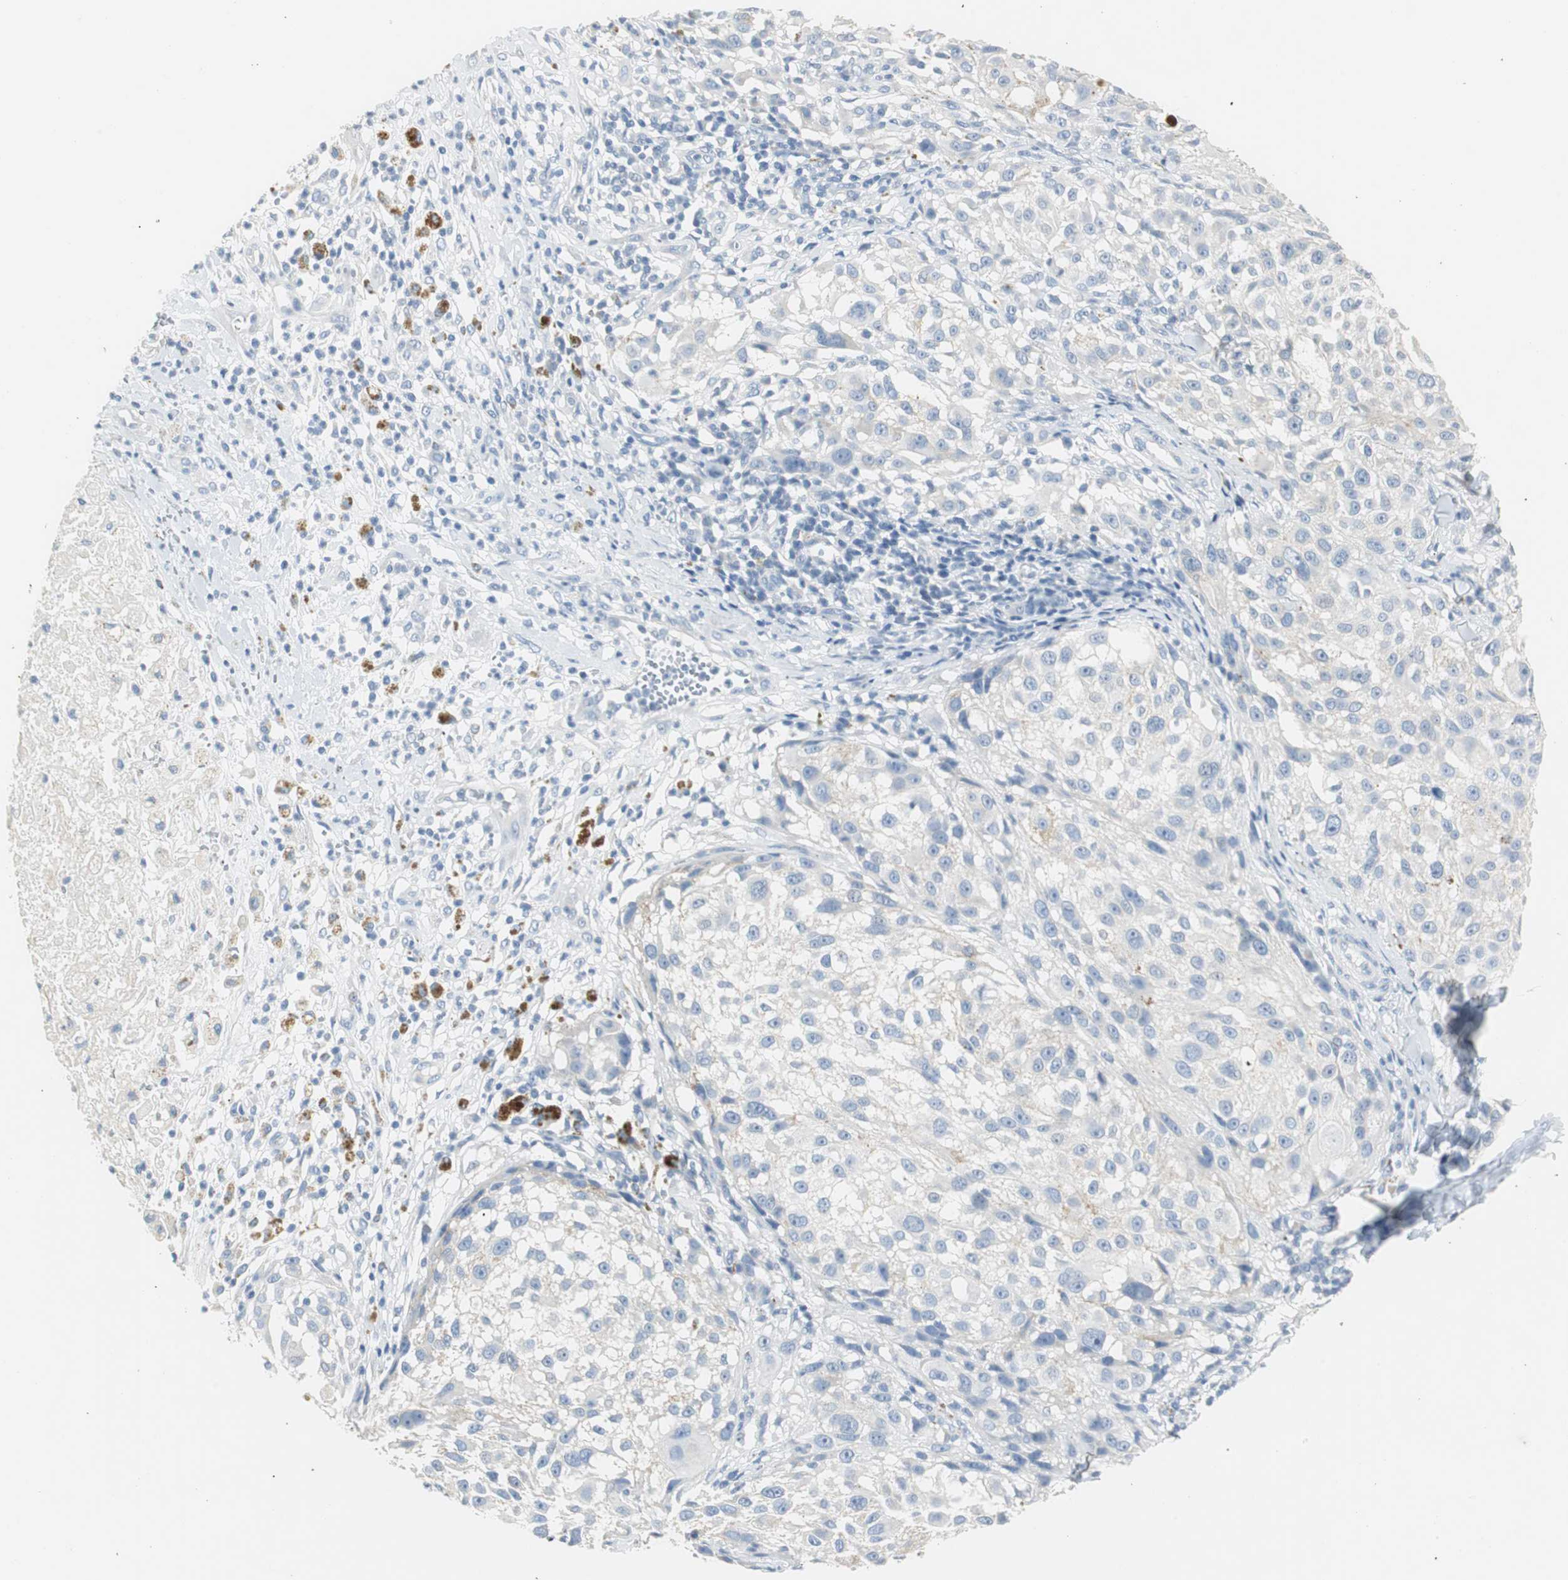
{"staining": {"intensity": "negative", "quantity": "none", "location": "none"}, "tissue": "melanoma", "cell_type": "Tumor cells", "image_type": "cancer", "snomed": [{"axis": "morphology", "description": "Necrosis, NOS"}, {"axis": "morphology", "description": "Malignant melanoma, NOS"}, {"axis": "topography", "description": "Skin"}], "caption": "Immunohistochemistry histopathology image of human melanoma stained for a protein (brown), which reveals no expression in tumor cells.", "gene": "LRP2", "patient": {"sex": "female", "age": 87}}